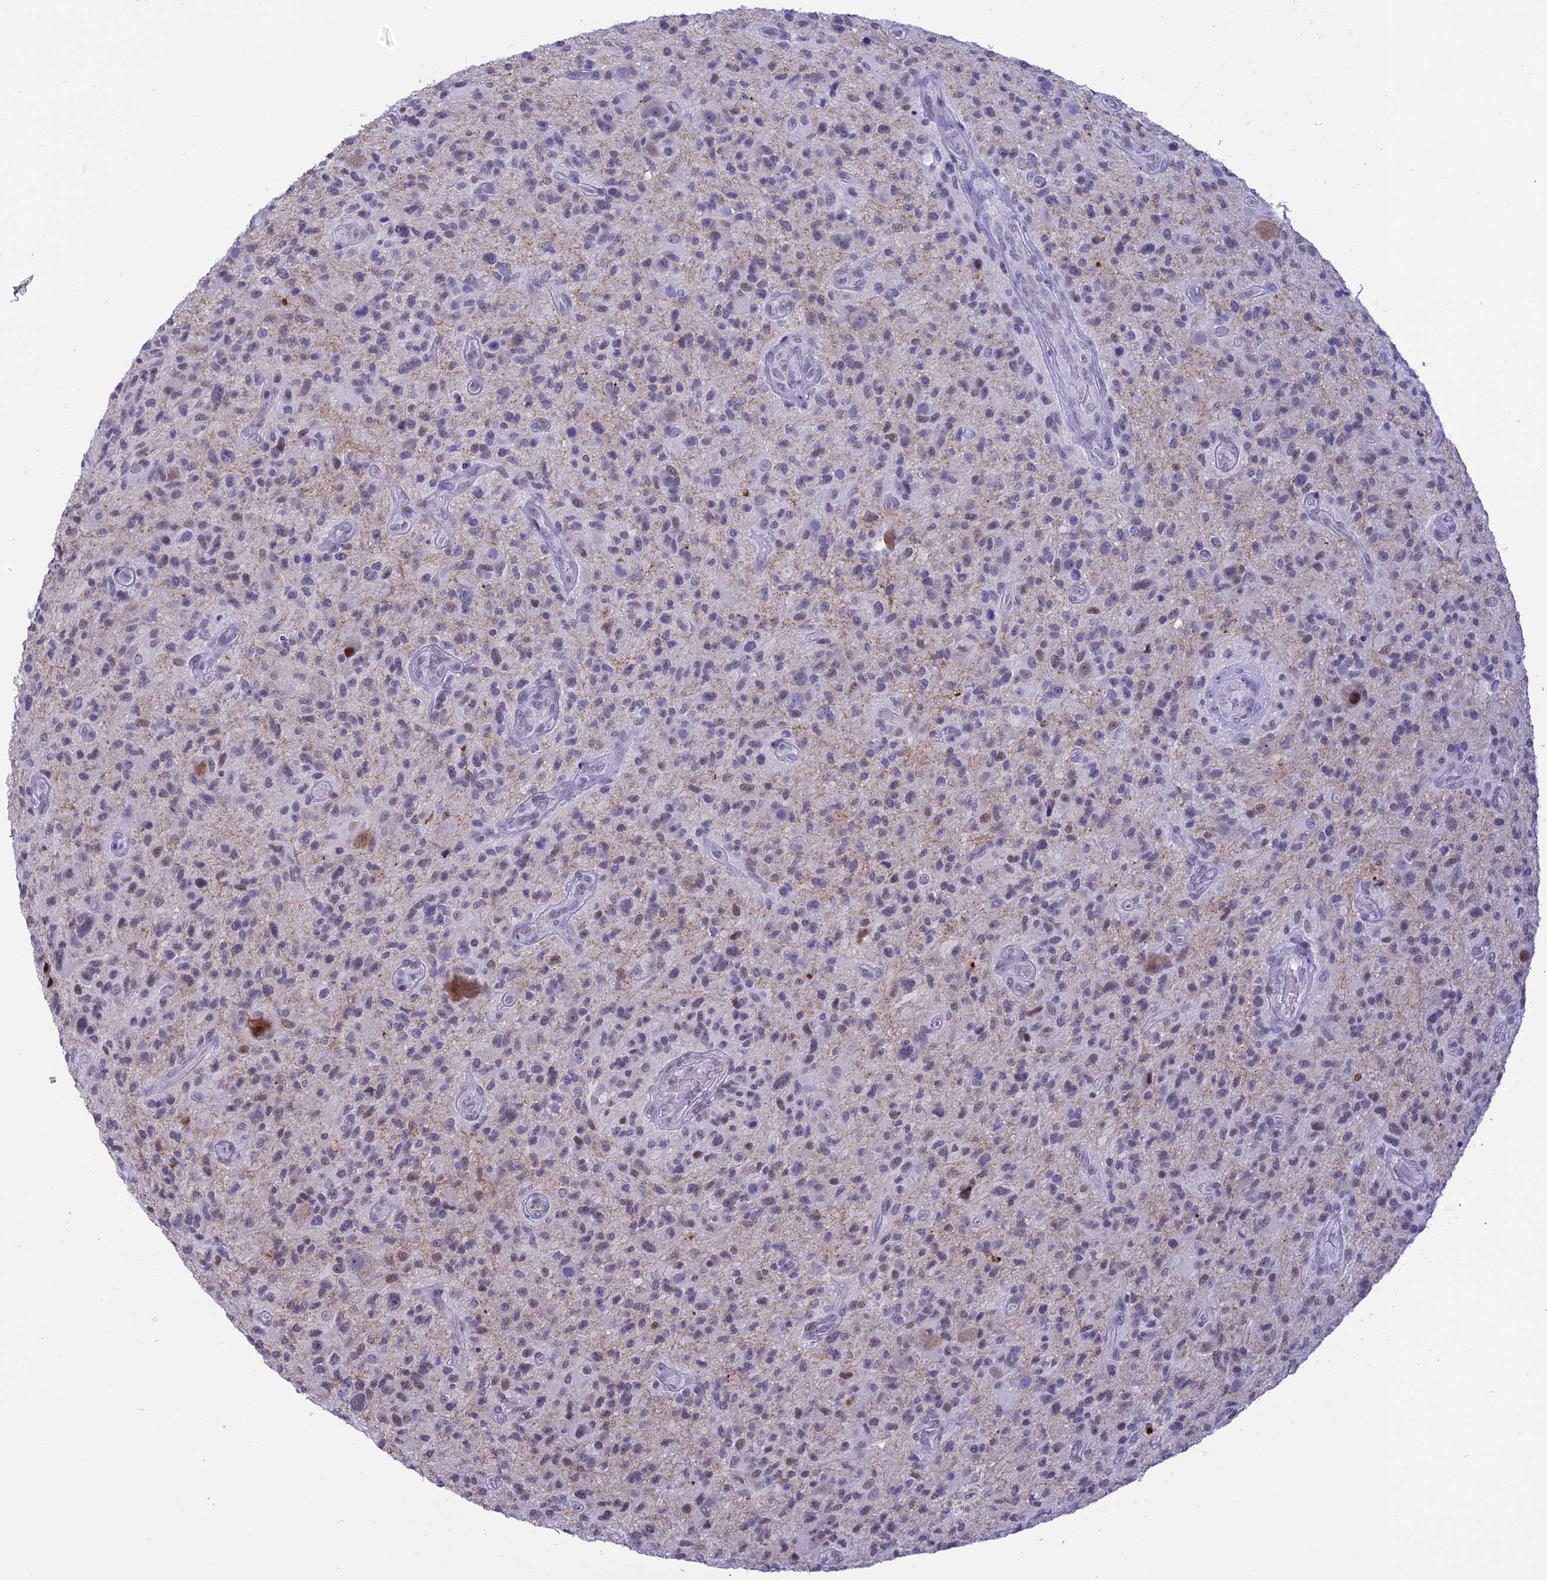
{"staining": {"intensity": "moderate", "quantity": "<25%", "location": "nuclear"}, "tissue": "glioma", "cell_type": "Tumor cells", "image_type": "cancer", "snomed": [{"axis": "morphology", "description": "Glioma, malignant, High grade"}, {"axis": "topography", "description": "Brain"}], "caption": "High-power microscopy captured an immunohistochemistry (IHC) micrograph of malignant high-grade glioma, revealing moderate nuclear positivity in about <25% of tumor cells.", "gene": "SPIRE2", "patient": {"sex": "male", "age": 47}}